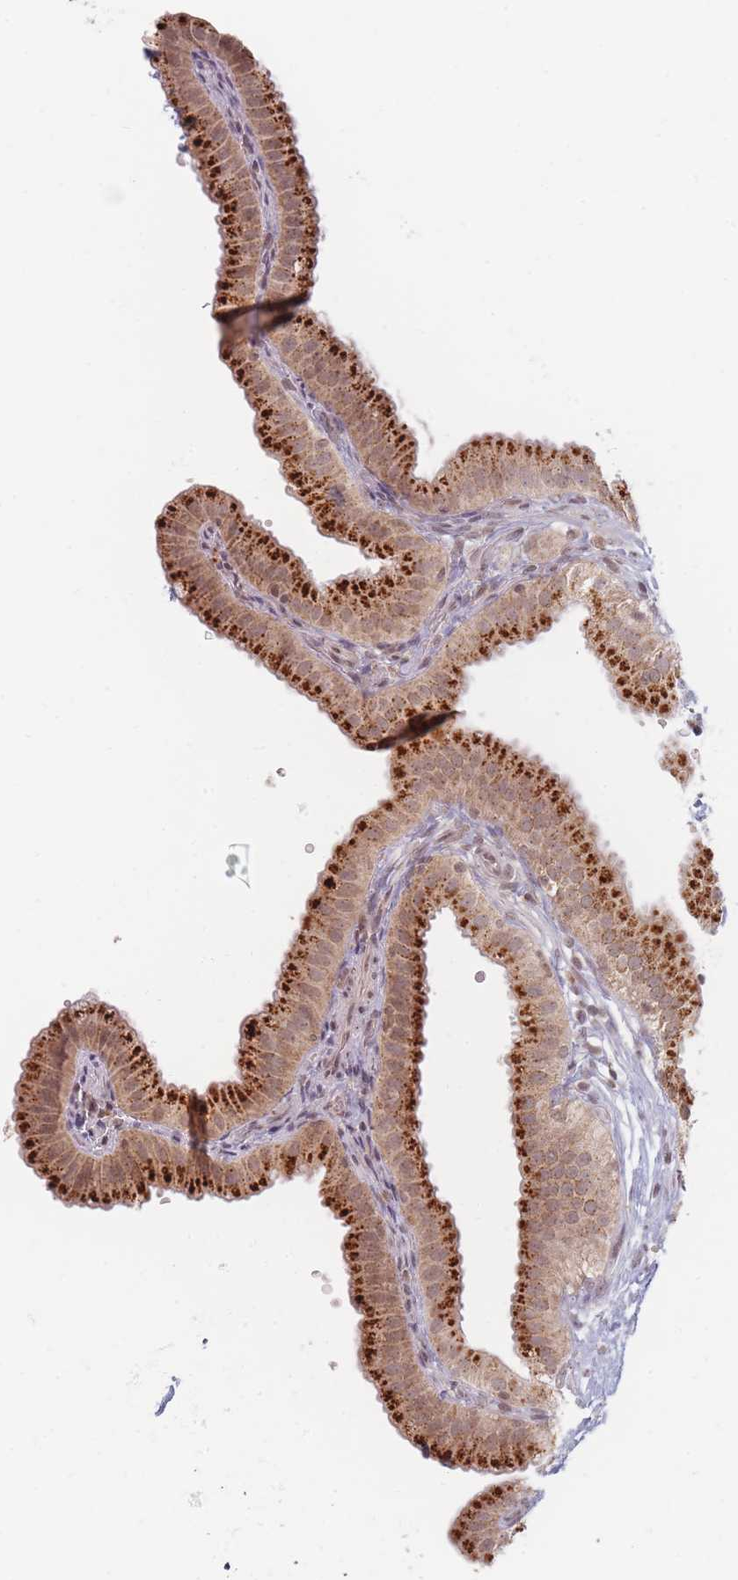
{"staining": {"intensity": "strong", "quantity": ">75%", "location": "cytoplasmic/membranous,nuclear"}, "tissue": "gallbladder", "cell_type": "Glandular cells", "image_type": "normal", "snomed": [{"axis": "morphology", "description": "Normal tissue, NOS"}, {"axis": "topography", "description": "Gallbladder"}], "caption": "Immunohistochemical staining of normal gallbladder displays >75% levels of strong cytoplasmic/membranous,nuclear protein expression in about >75% of glandular cells.", "gene": "SPATA45", "patient": {"sex": "female", "age": 61}}